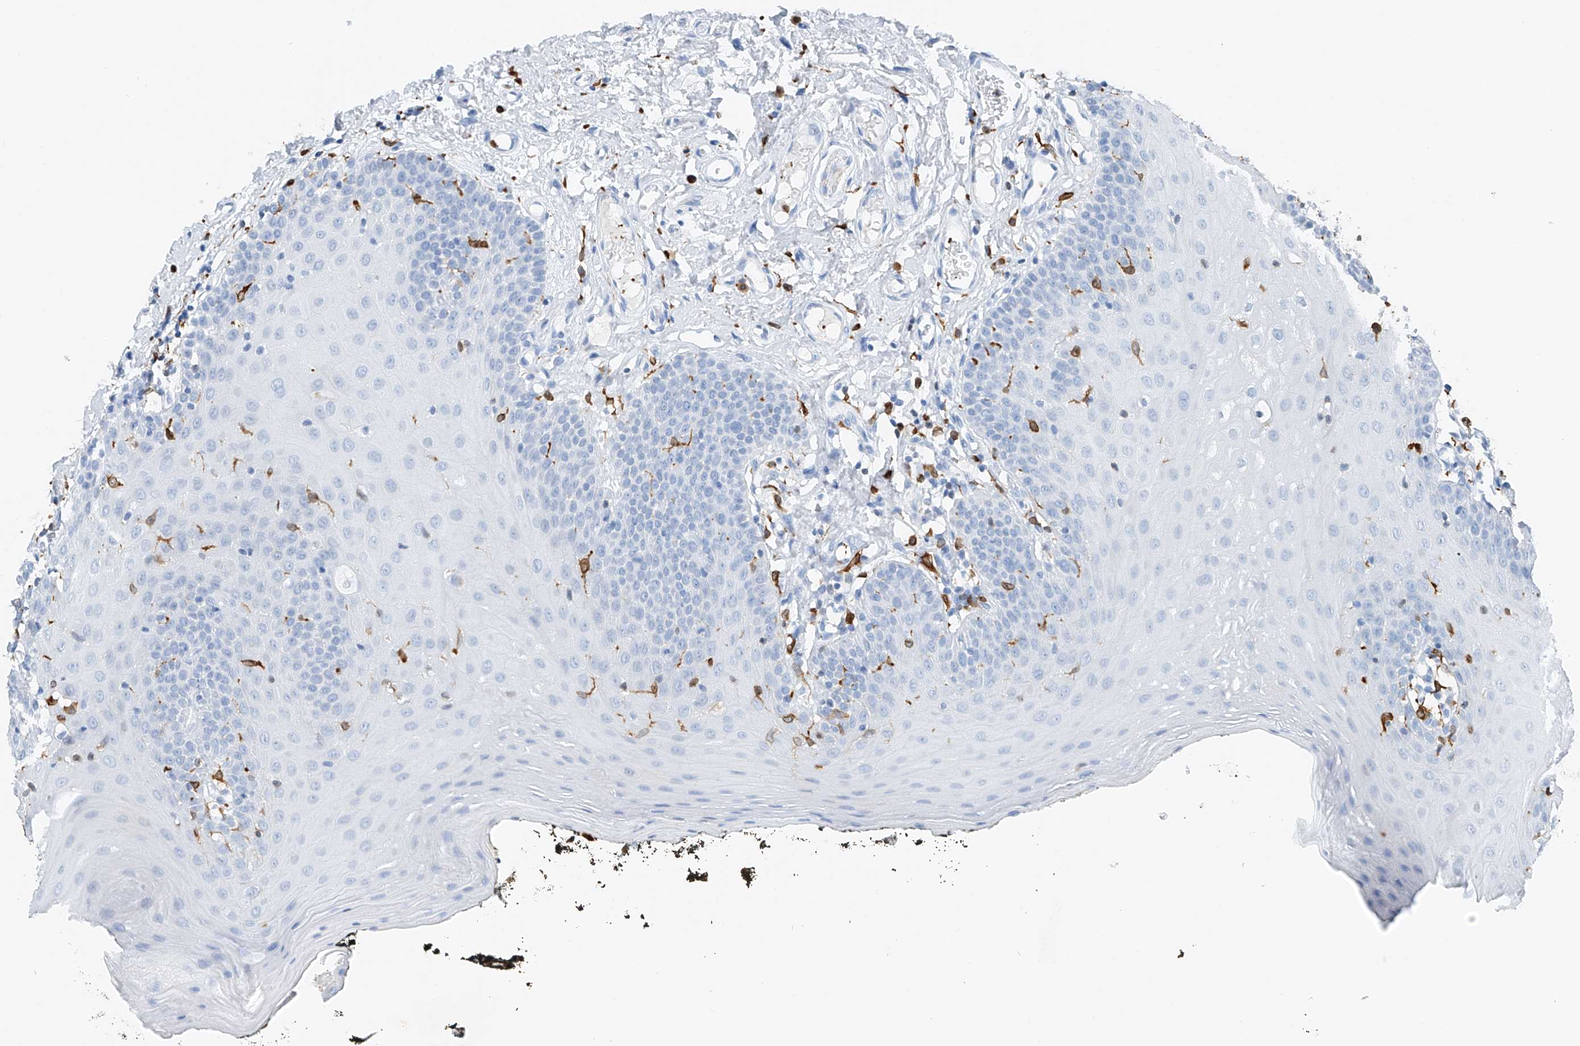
{"staining": {"intensity": "negative", "quantity": "none", "location": "none"}, "tissue": "oral mucosa", "cell_type": "Squamous epithelial cells", "image_type": "normal", "snomed": [{"axis": "morphology", "description": "Normal tissue, NOS"}, {"axis": "topography", "description": "Oral tissue"}], "caption": "This is an immunohistochemistry (IHC) image of normal oral mucosa. There is no positivity in squamous epithelial cells.", "gene": "TBXAS1", "patient": {"sex": "male", "age": 74}}